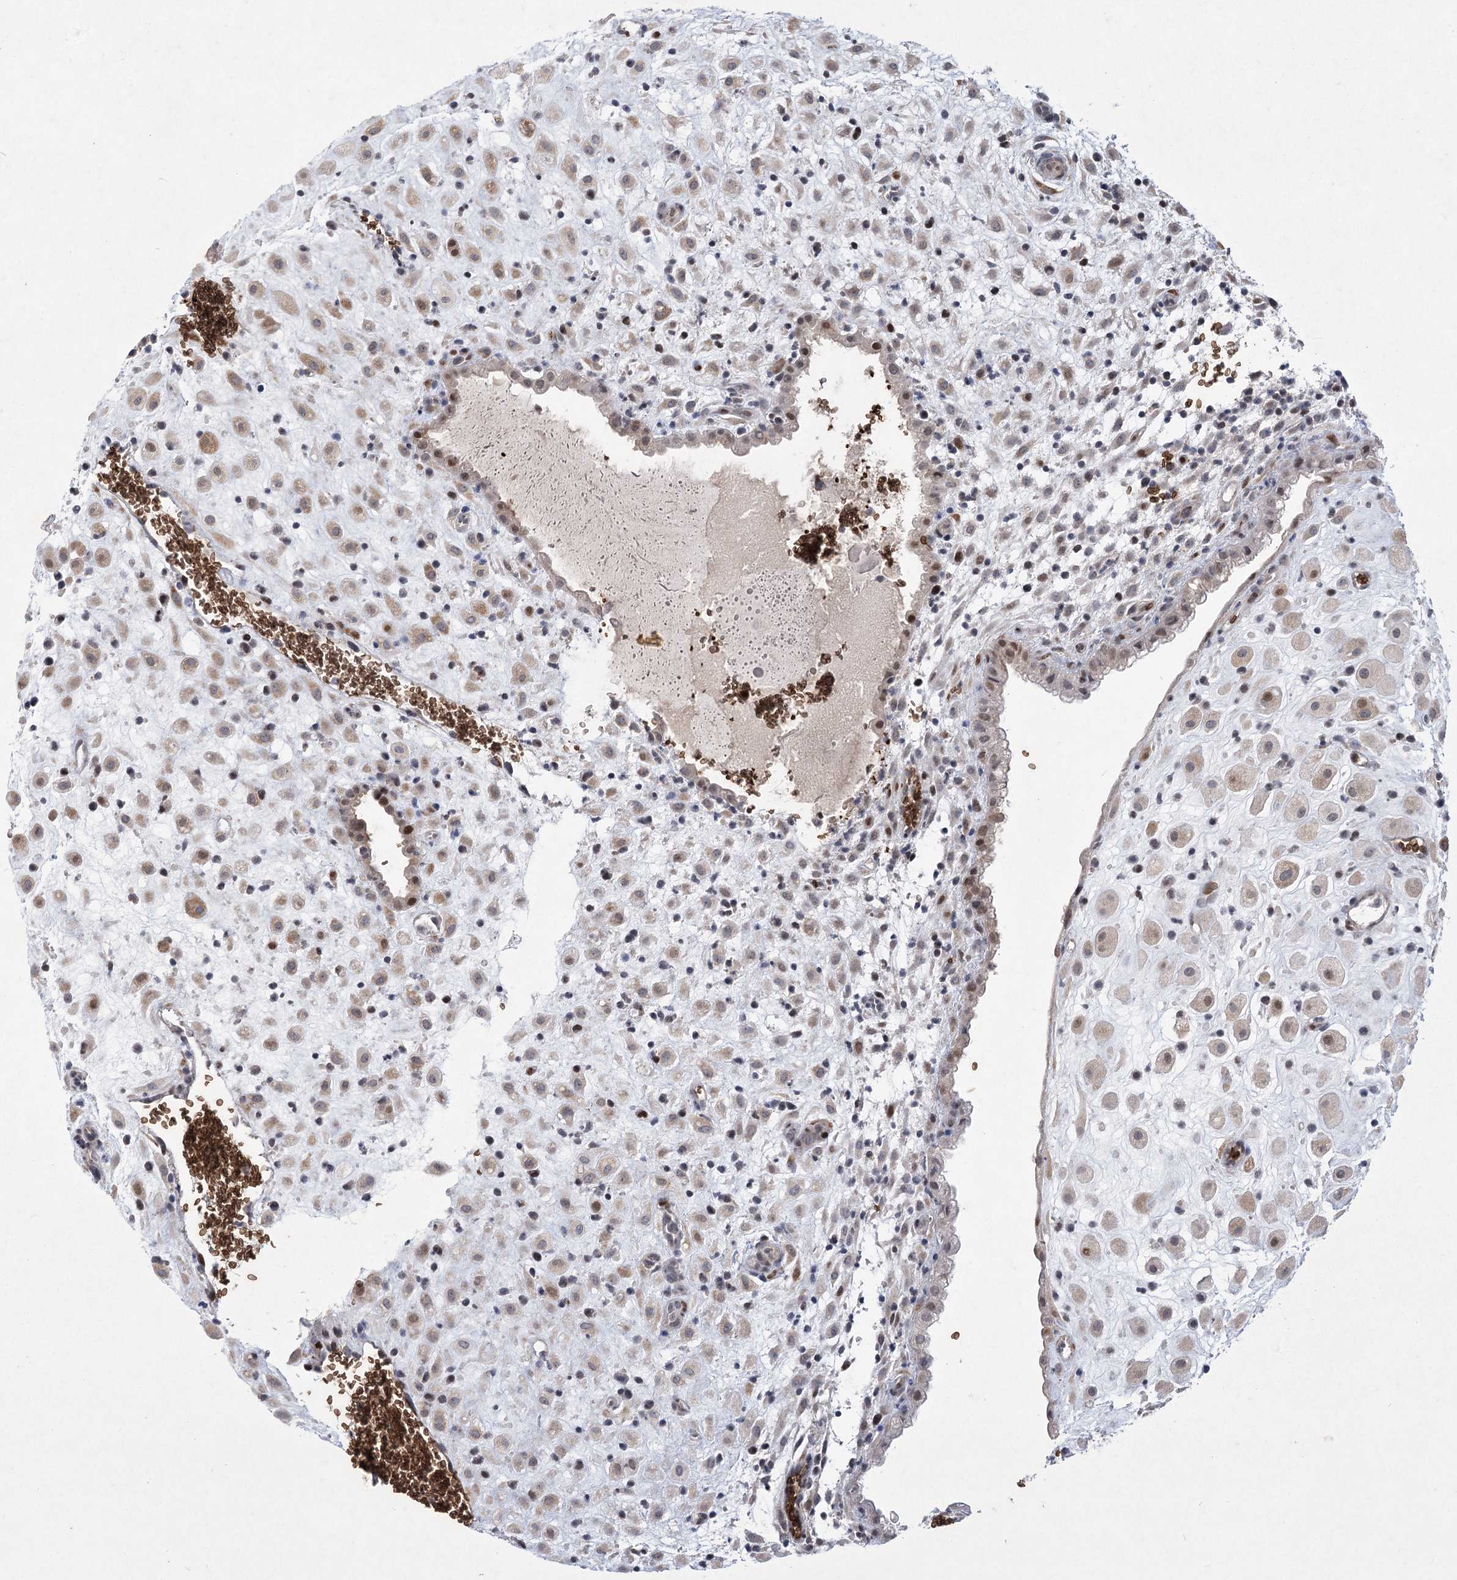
{"staining": {"intensity": "moderate", "quantity": "<25%", "location": "cytoplasmic/membranous,nuclear"}, "tissue": "placenta", "cell_type": "Decidual cells", "image_type": "normal", "snomed": [{"axis": "morphology", "description": "Normal tissue, NOS"}, {"axis": "topography", "description": "Placenta"}], "caption": "Decidual cells exhibit low levels of moderate cytoplasmic/membranous,nuclear expression in about <25% of cells in benign placenta.", "gene": "NSMCE4A", "patient": {"sex": "female", "age": 35}}